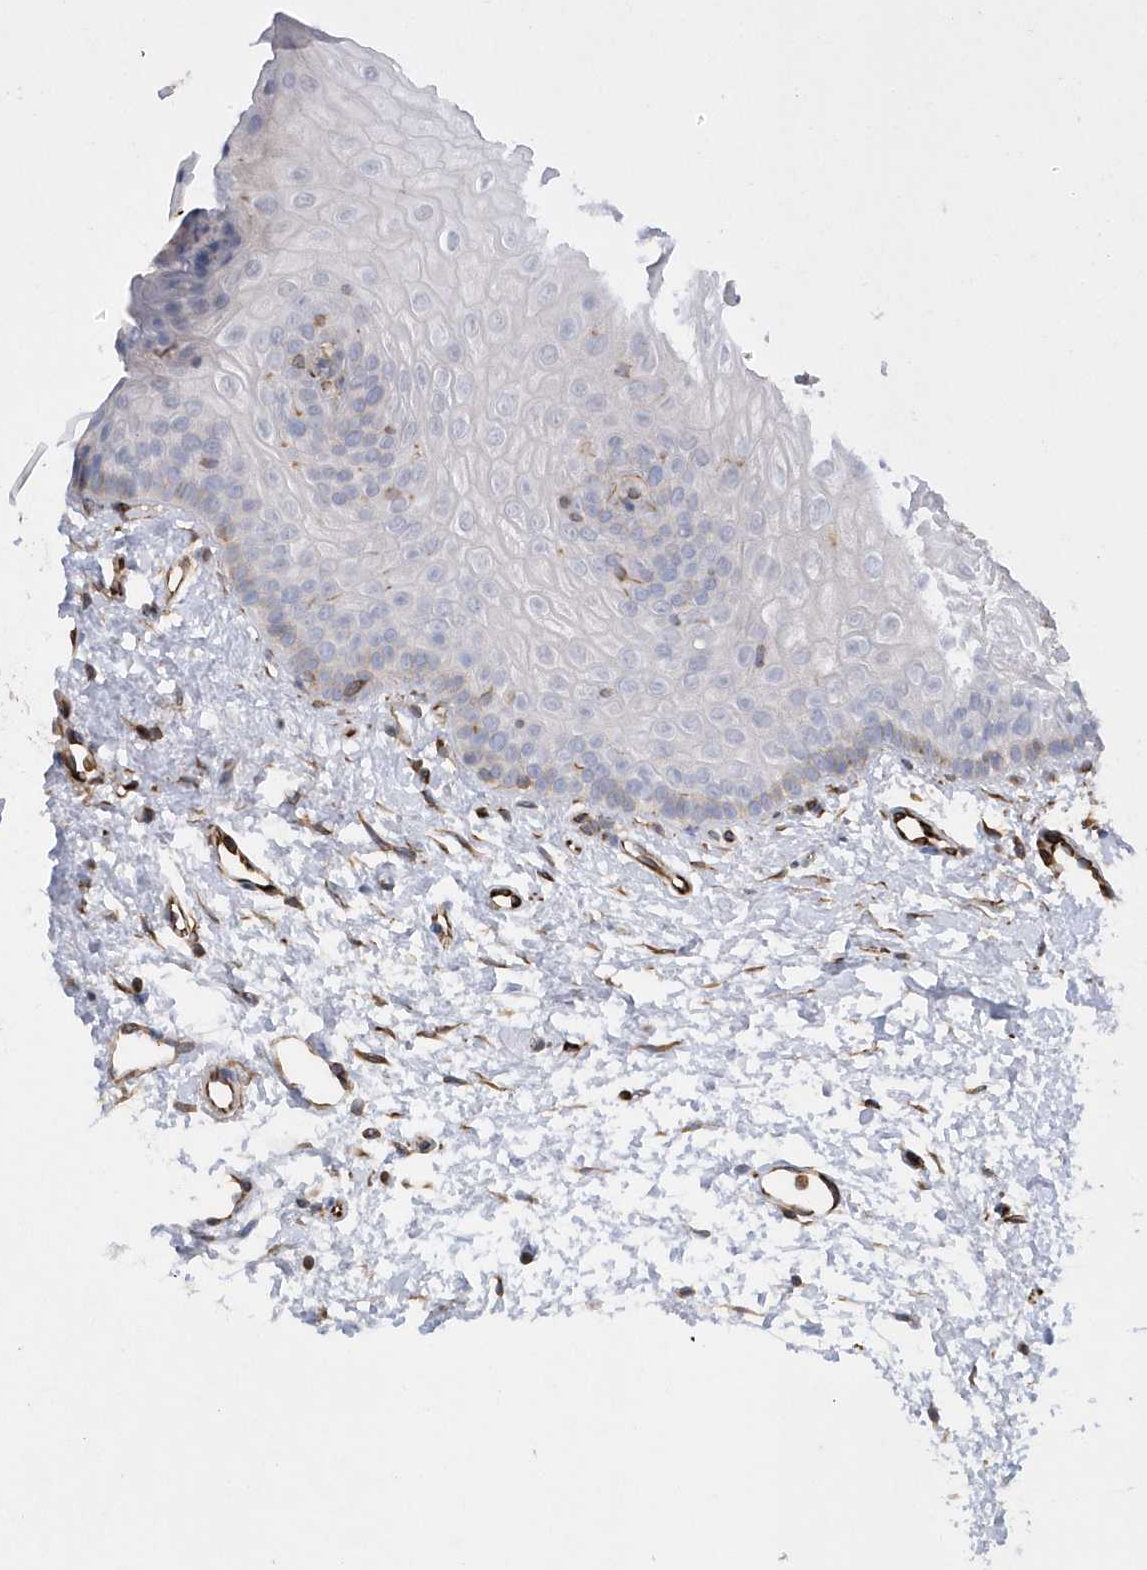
{"staining": {"intensity": "negative", "quantity": "none", "location": "none"}, "tissue": "oral mucosa", "cell_type": "Squamous epithelial cells", "image_type": "normal", "snomed": [{"axis": "morphology", "description": "Normal tissue, NOS"}, {"axis": "topography", "description": "Oral tissue"}], "caption": "DAB (3,3'-diaminobenzidine) immunohistochemical staining of unremarkable human oral mucosa exhibits no significant expression in squamous epithelial cells.", "gene": "RAB17", "patient": {"sex": "female", "age": 68}}